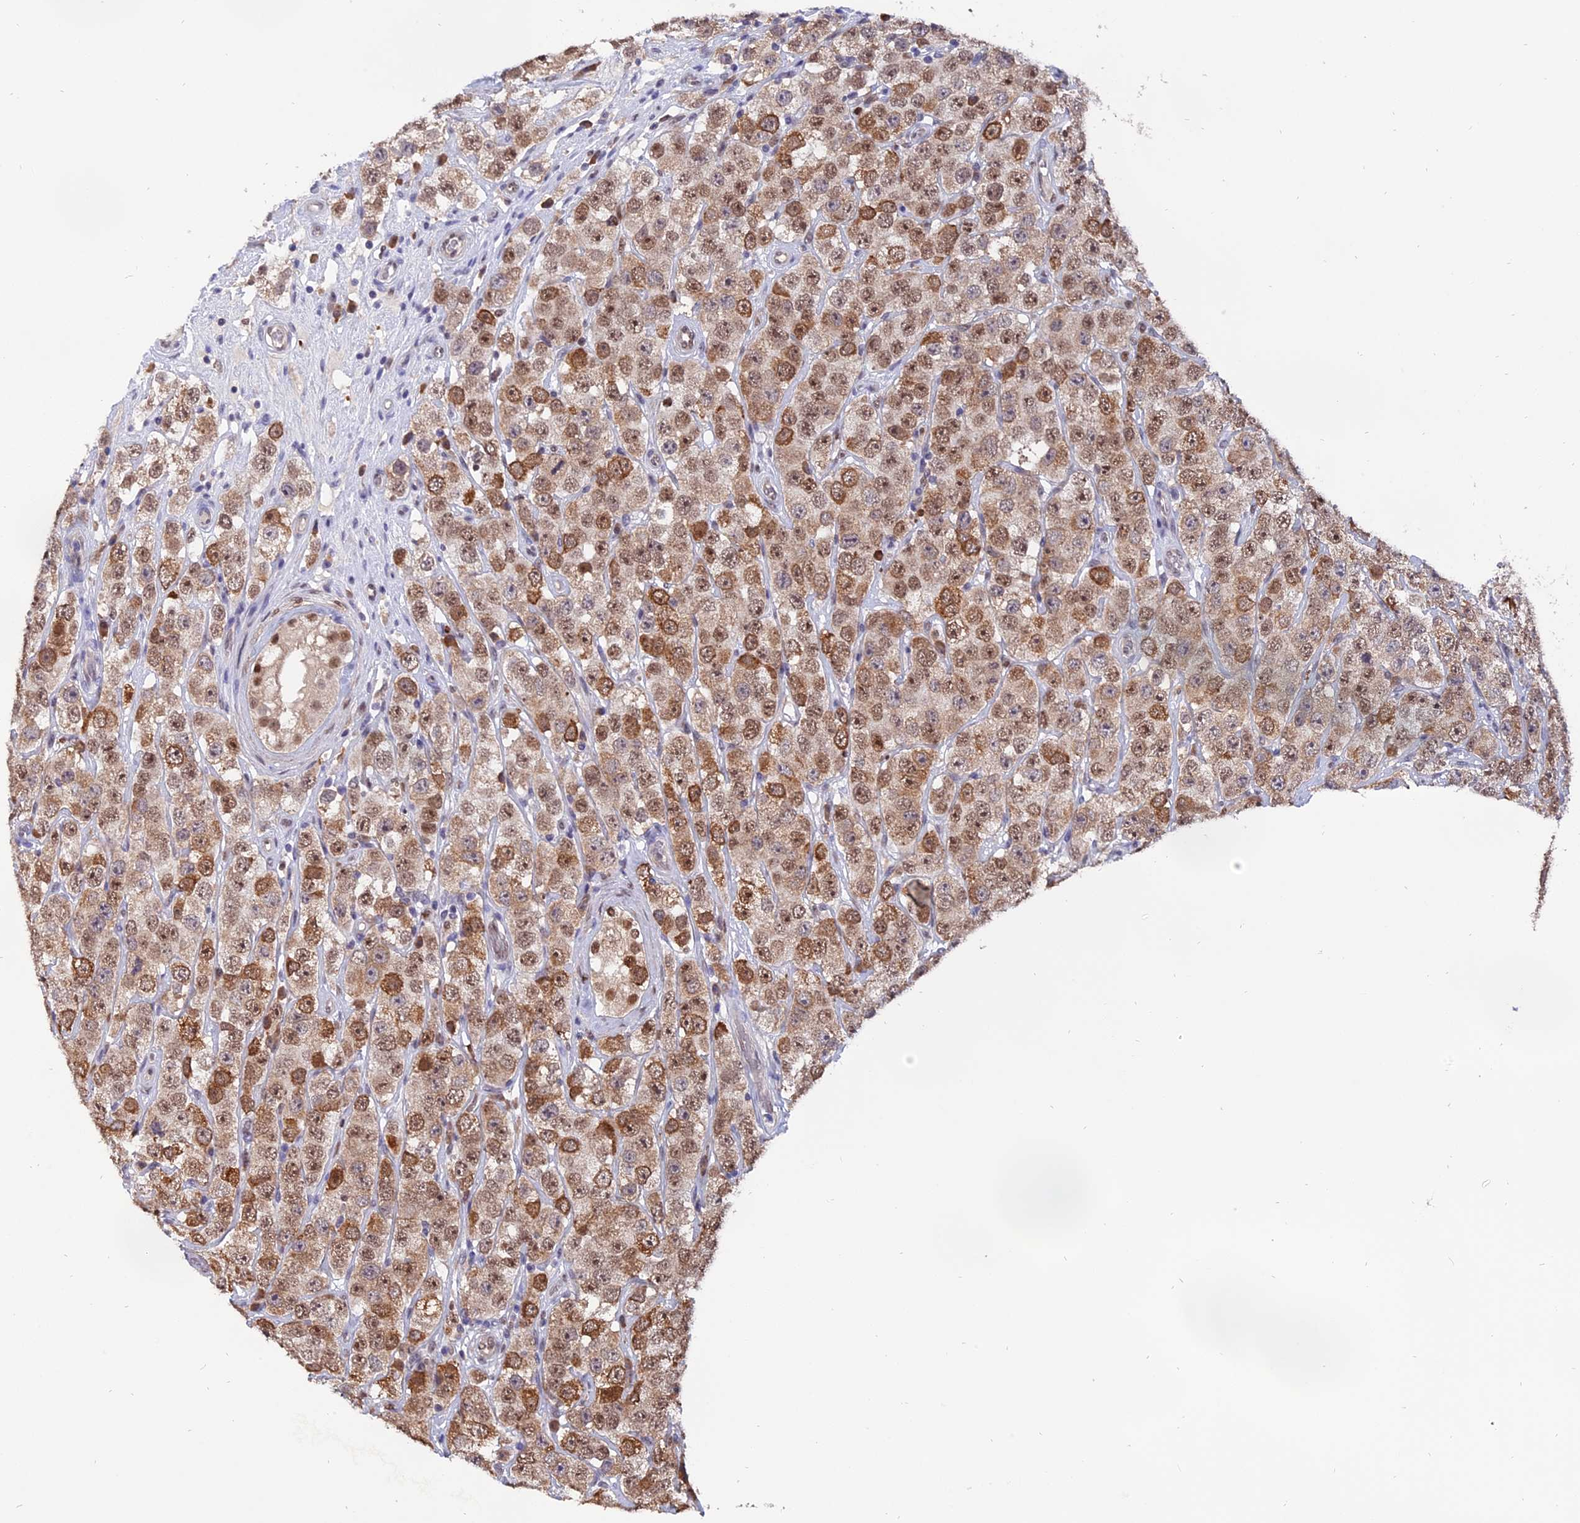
{"staining": {"intensity": "moderate", "quantity": ">75%", "location": "cytoplasmic/membranous,nuclear"}, "tissue": "testis cancer", "cell_type": "Tumor cells", "image_type": "cancer", "snomed": [{"axis": "morphology", "description": "Seminoma, NOS"}, {"axis": "topography", "description": "Testis"}], "caption": "Immunohistochemical staining of human testis seminoma shows moderate cytoplasmic/membranous and nuclear protein expression in approximately >75% of tumor cells. (brown staining indicates protein expression, while blue staining denotes nuclei).", "gene": "FAM118B", "patient": {"sex": "male", "age": 28}}